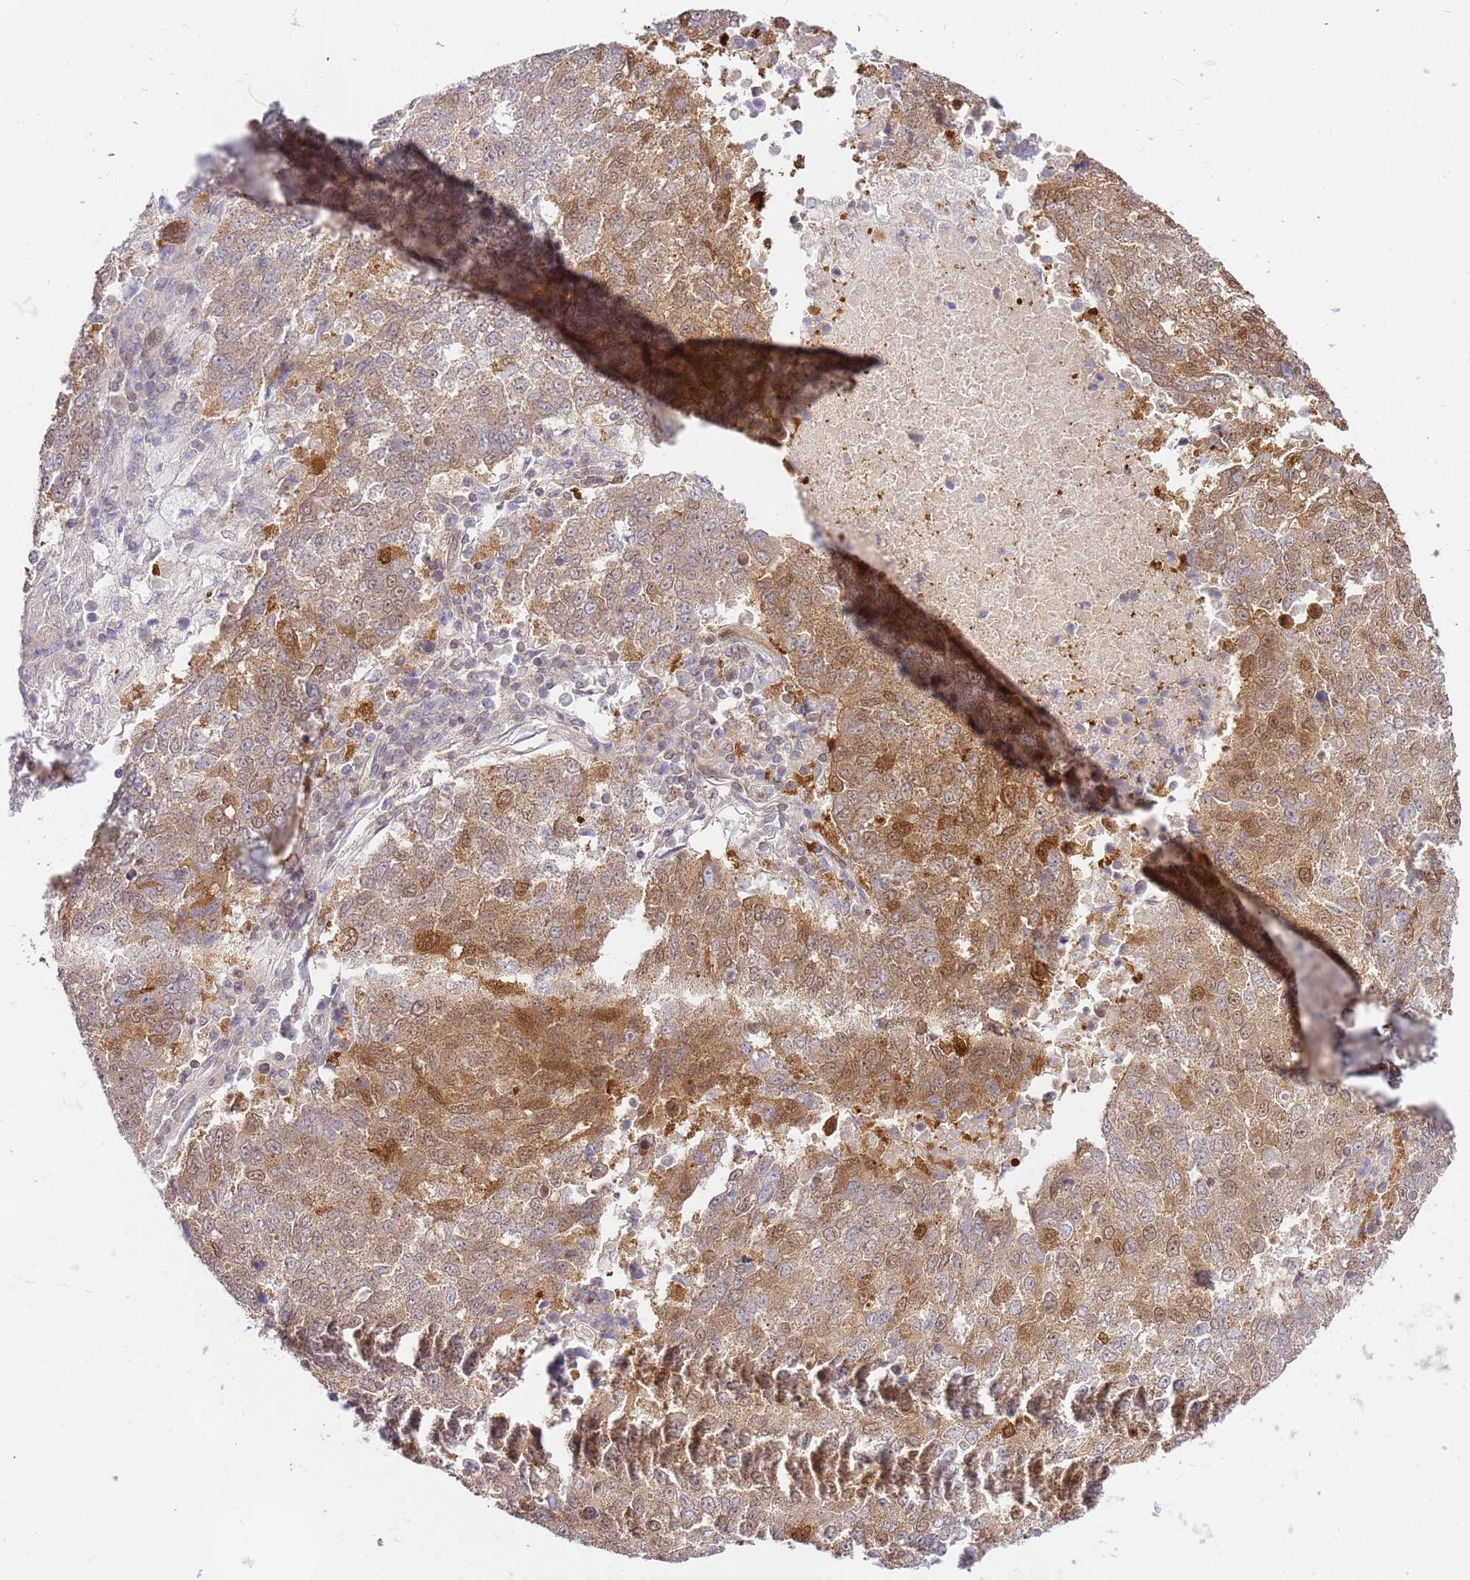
{"staining": {"intensity": "moderate", "quantity": "25%-75%", "location": "cytoplasmic/membranous,nuclear"}, "tissue": "lung cancer", "cell_type": "Tumor cells", "image_type": "cancer", "snomed": [{"axis": "morphology", "description": "Squamous cell carcinoma, NOS"}, {"axis": "topography", "description": "Lung"}], "caption": "A micrograph of human lung cancer (squamous cell carcinoma) stained for a protein exhibits moderate cytoplasmic/membranous and nuclear brown staining in tumor cells. The staining is performed using DAB (3,3'-diaminobenzidine) brown chromogen to label protein expression. The nuclei are counter-stained blue using hematoxylin.", "gene": "TRIM37", "patient": {"sex": "male", "age": 73}}